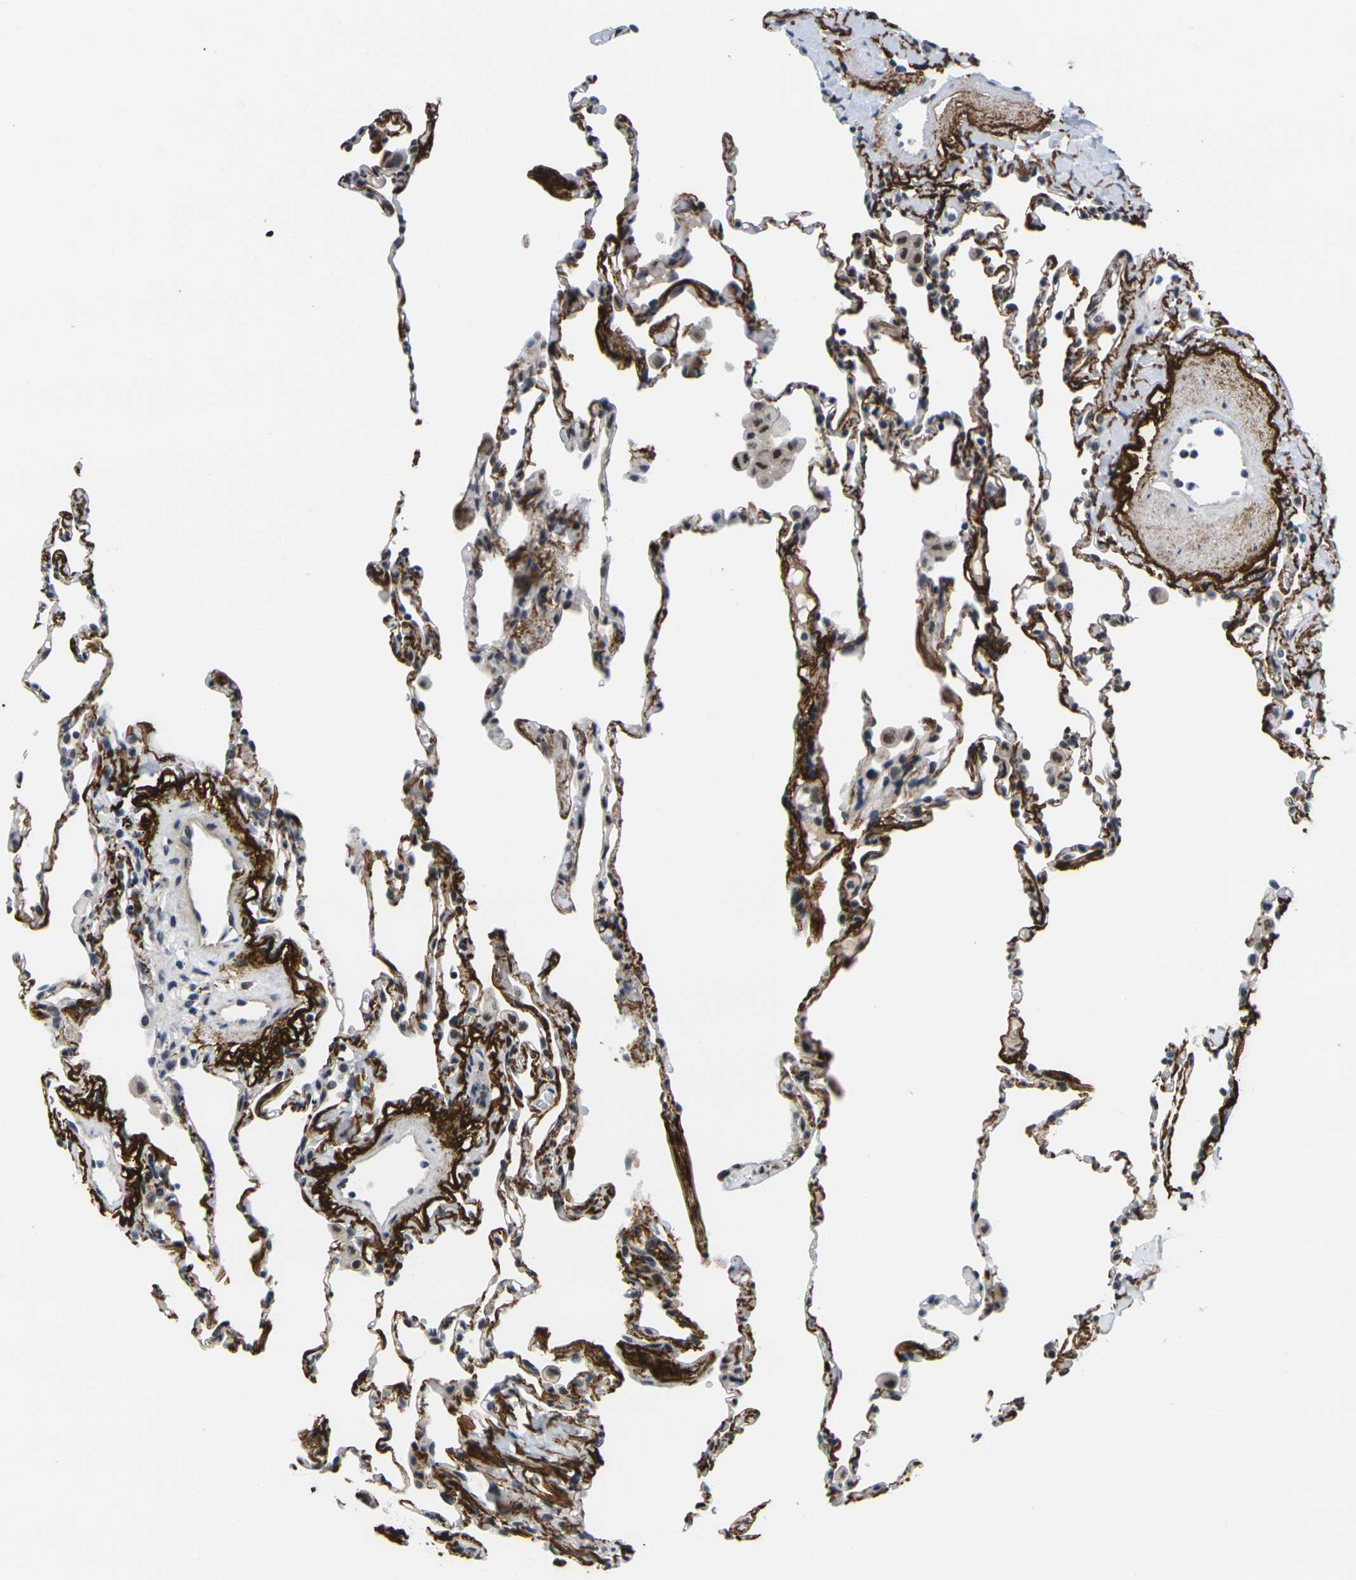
{"staining": {"intensity": "strong", "quantity": "25%-75%", "location": "cytoplasmic/membranous"}, "tissue": "lung", "cell_type": "Alveolar cells", "image_type": "normal", "snomed": [{"axis": "morphology", "description": "Normal tissue, NOS"}, {"axis": "topography", "description": "Lung"}], "caption": "Protein staining of benign lung demonstrates strong cytoplasmic/membranous expression in approximately 25%-75% of alveolar cells.", "gene": "RBM7", "patient": {"sex": "male", "age": 59}}